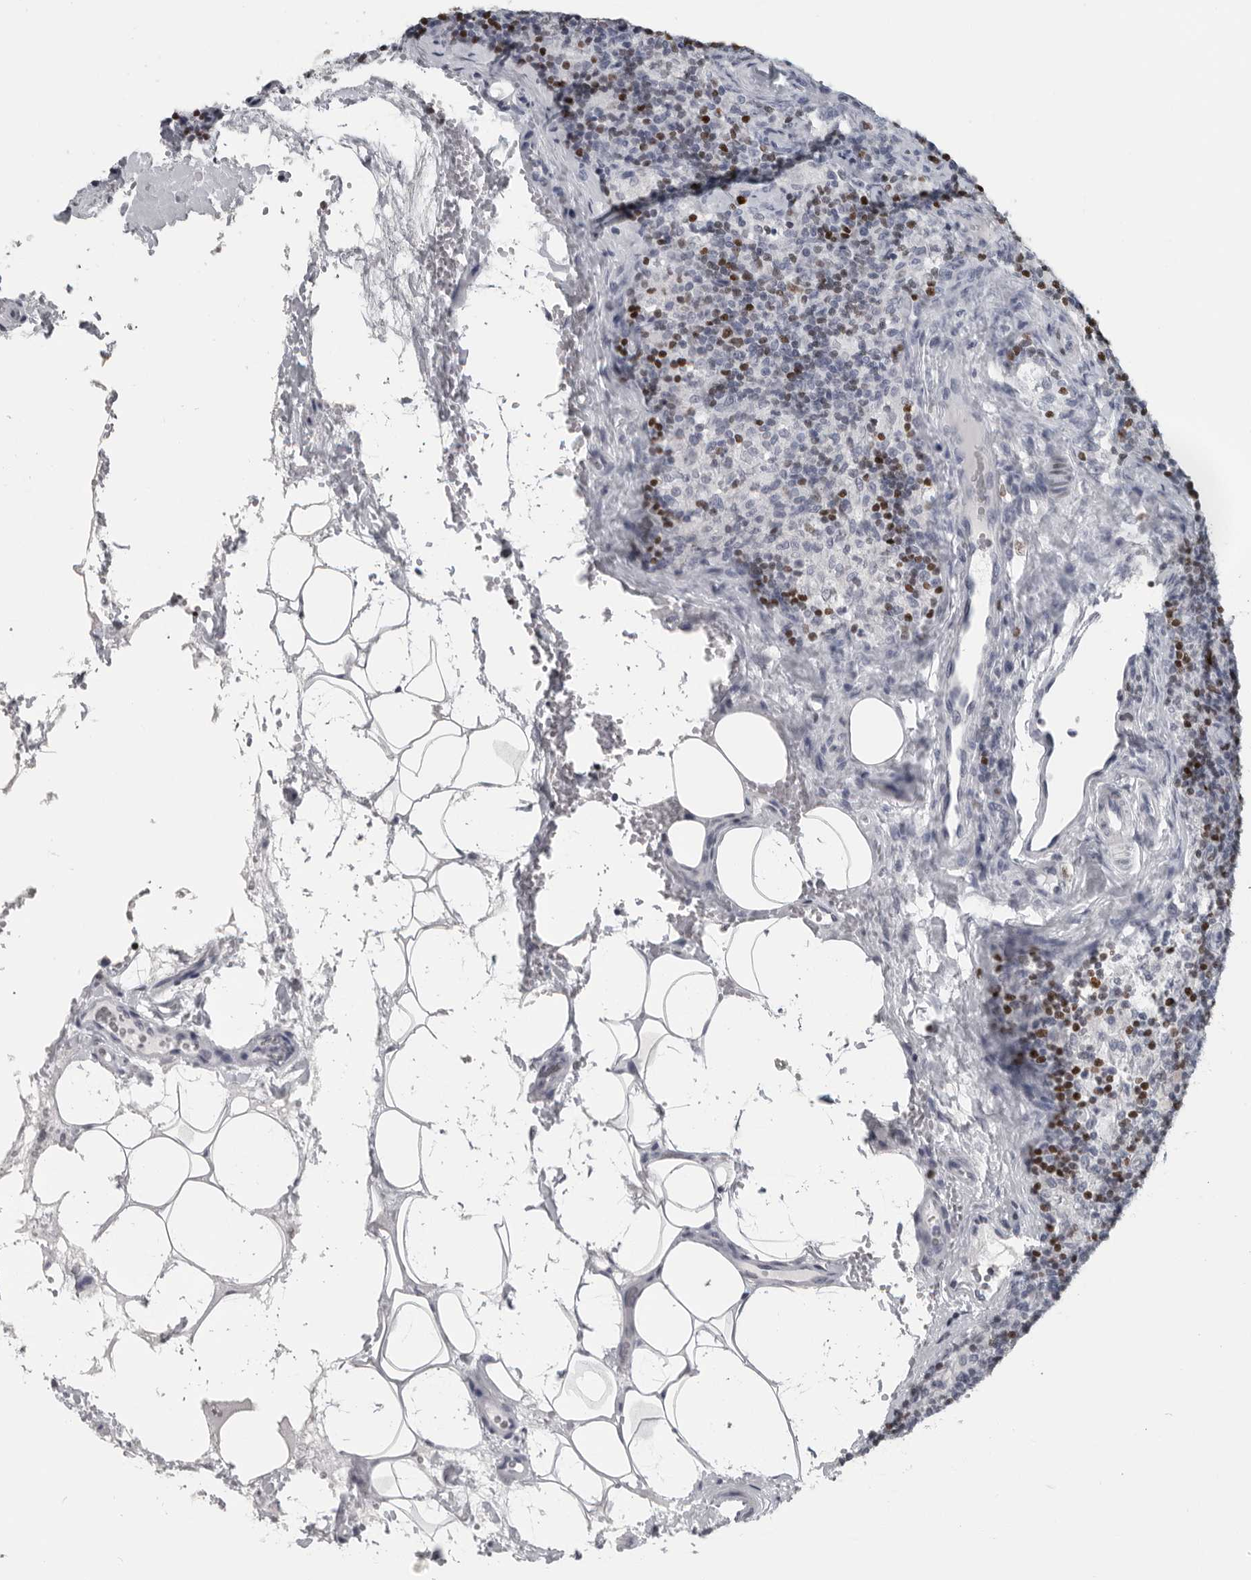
{"staining": {"intensity": "moderate", "quantity": "<25%", "location": "nuclear"}, "tissue": "lymph node", "cell_type": "Germinal center cells", "image_type": "normal", "snomed": [{"axis": "morphology", "description": "Normal tissue, NOS"}, {"axis": "topography", "description": "Lymph node"}], "caption": "A brown stain labels moderate nuclear staining of a protein in germinal center cells of unremarkable lymph node. The staining was performed using DAB (3,3'-diaminobenzidine), with brown indicating positive protein expression. Nuclei are stained blue with hematoxylin.", "gene": "SATB2", "patient": {"sex": "female", "age": 22}}